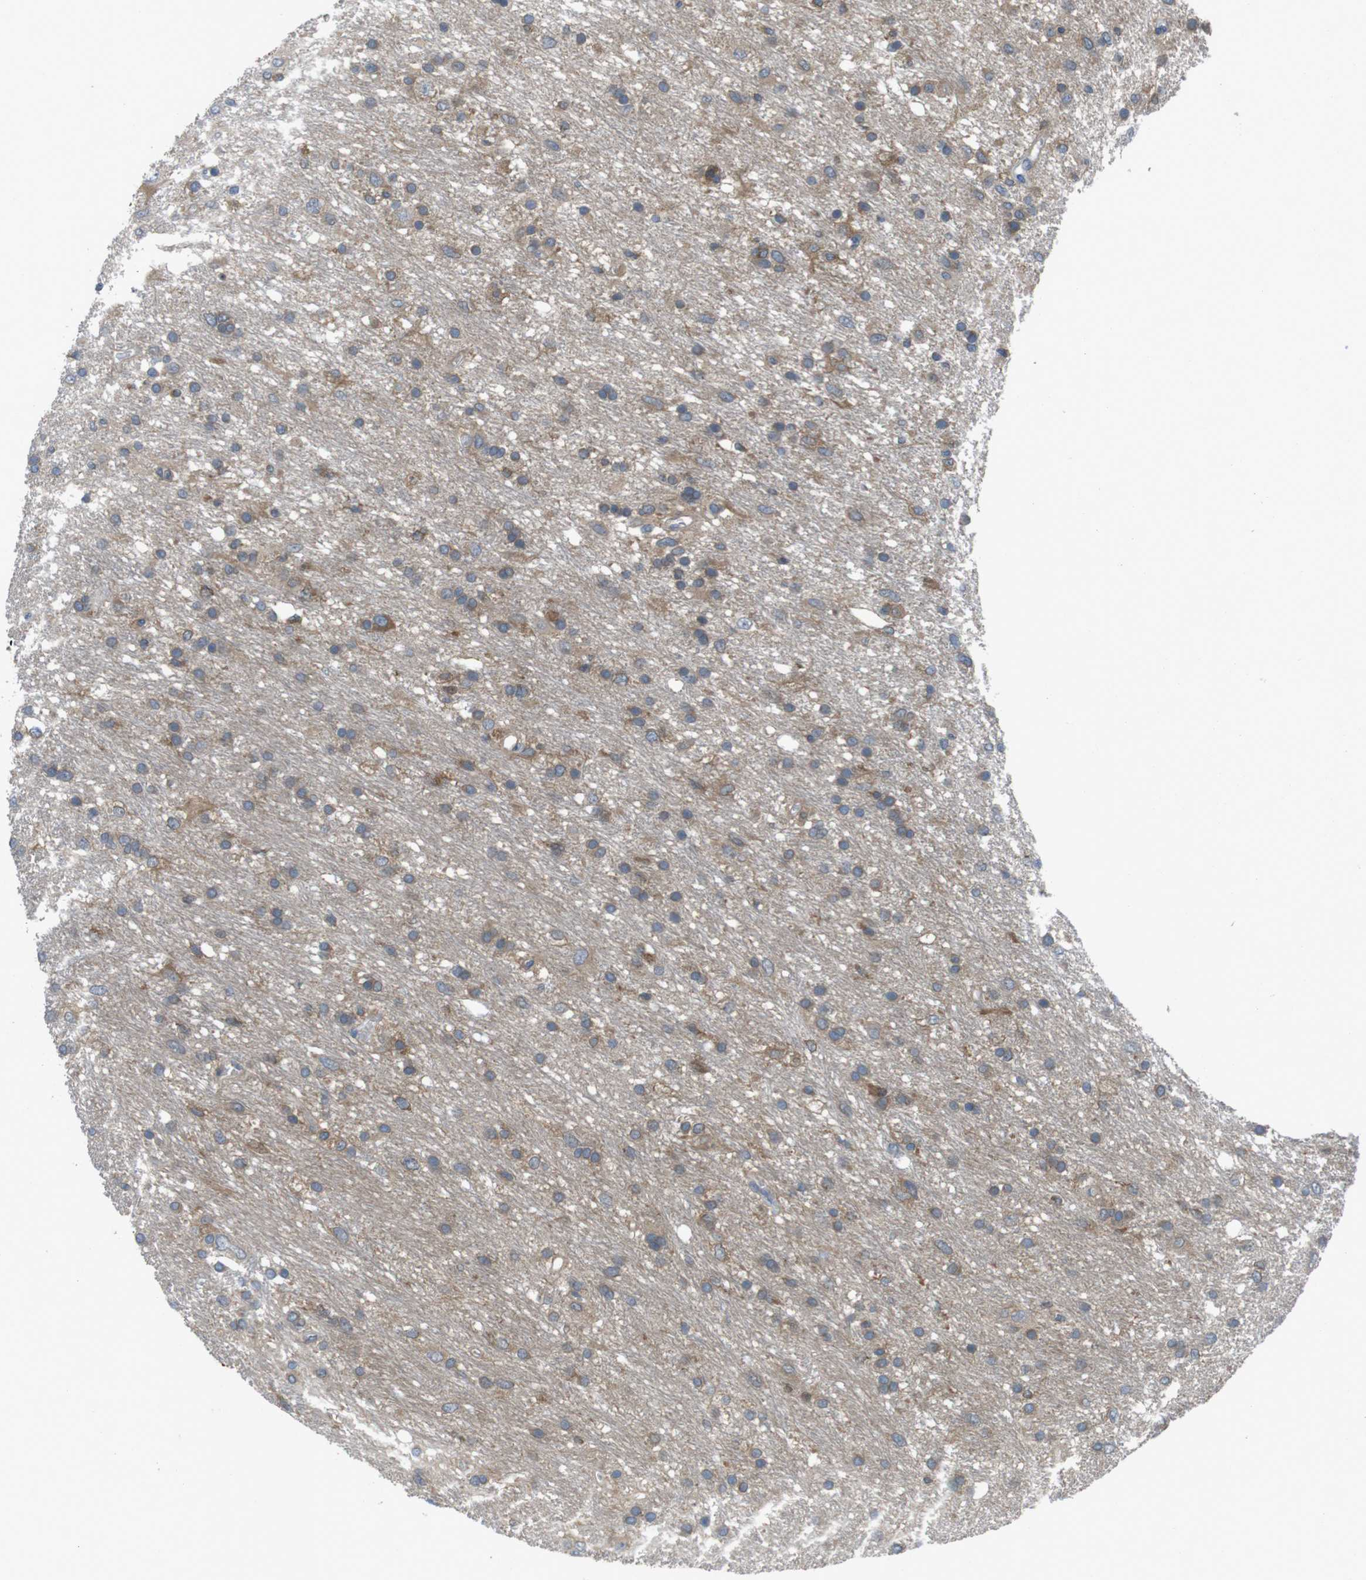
{"staining": {"intensity": "moderate", "quantity": "25%-75%", "location": "cytoplasmic/membranous"}, "tissue": "glioma", "cell_type": "Tumor cells", "image_type": "cancer", "snomed": [{"axis": "morphology", "description": "Glioma, malignant, Low grade"}, {"axis": "topography", "description": "Brain"}], "caption": "There is medium levels of moderate cytoplasmic/membranous positivity in tumor cells of malignant glioma (low-grade), as demonstrated by immunohistochemical staining (brown color).", "gene": "MTHFD1", "patient": {"sex": "male", "age": 77}}